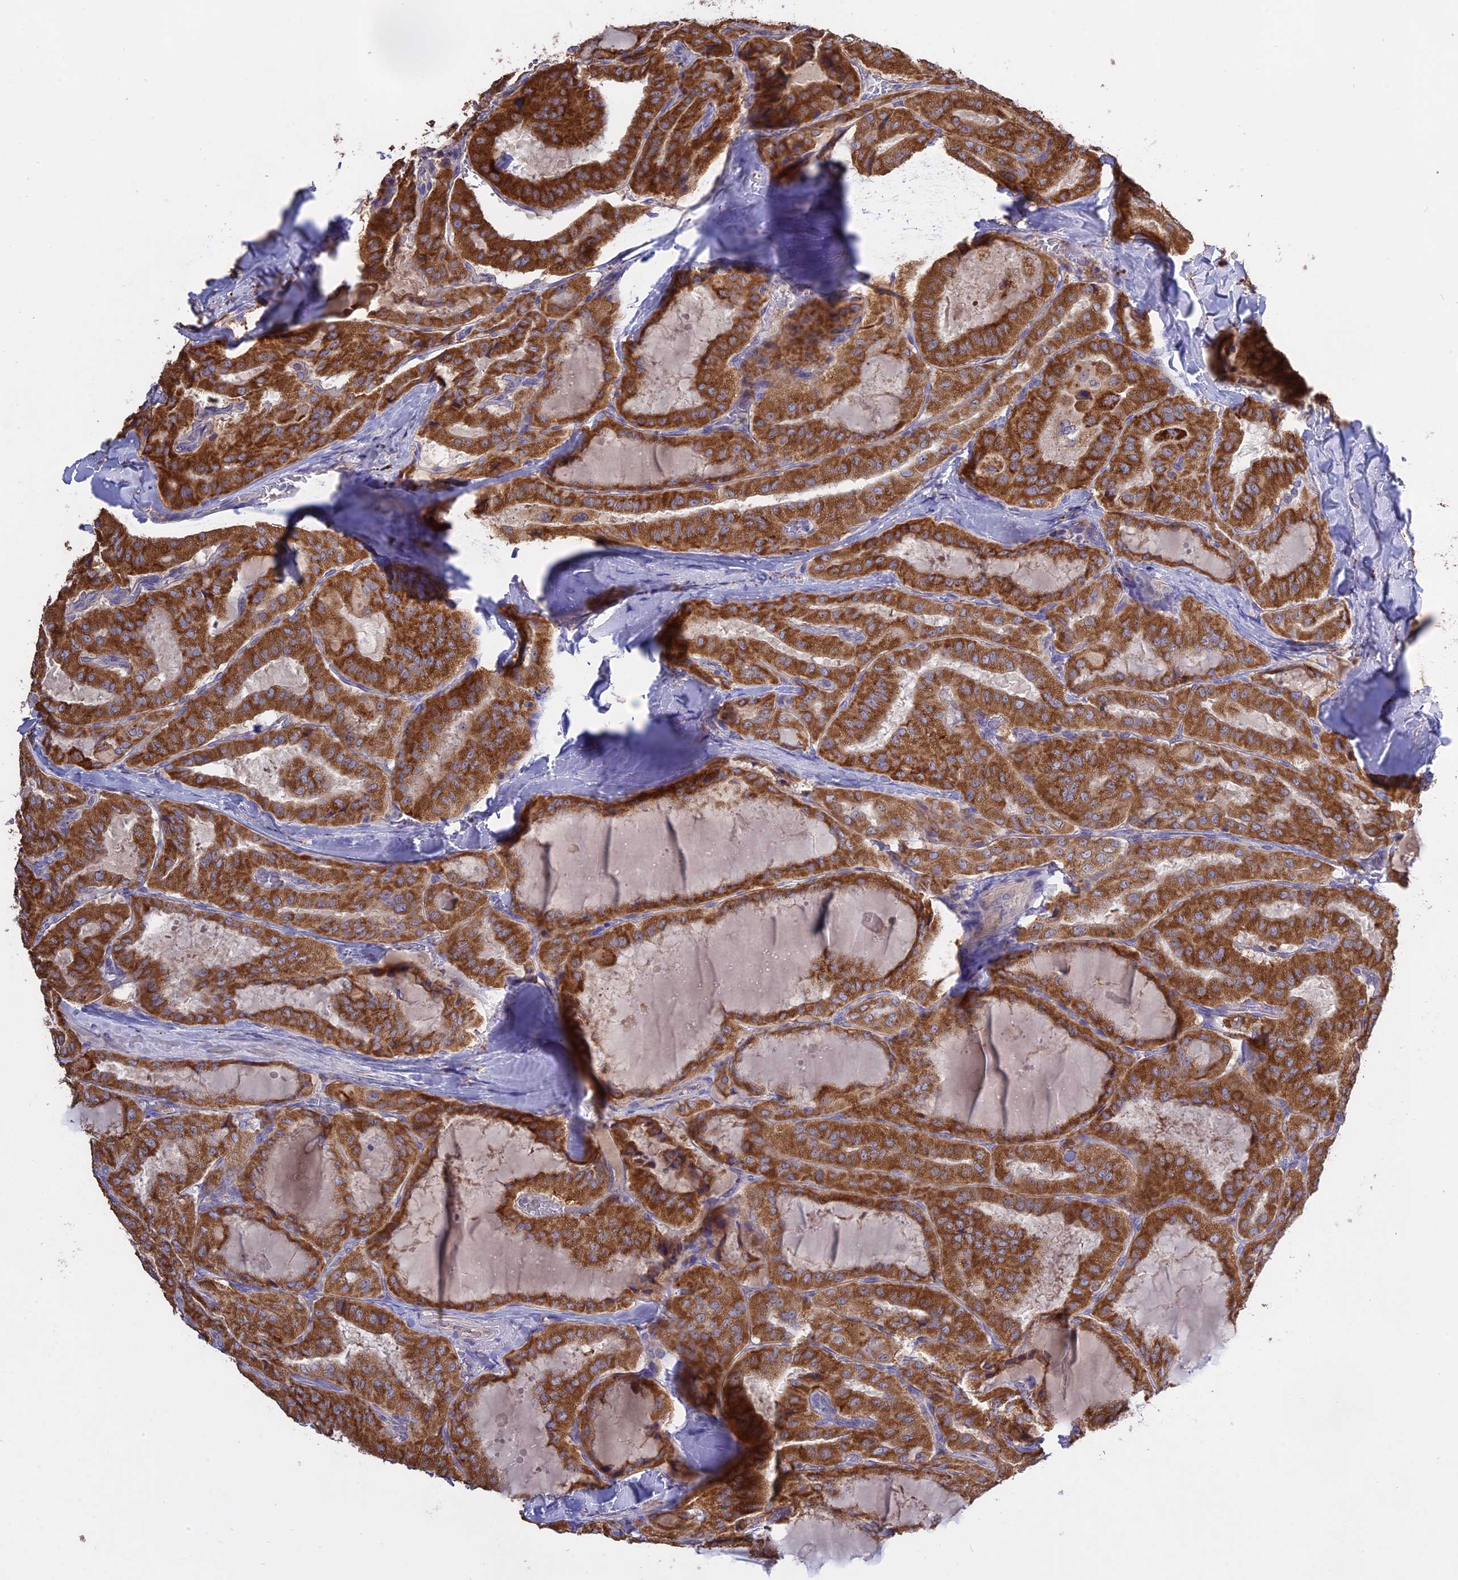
{"staining": {"intensity": "strong", "quantity": ">75%", "location": "cytoplasmic/membranous"}, "tissue": "thyroid cancer", "cell_type": "Tumor cells", "image_type": "cancer", "snomed": [{"axis": "morphology", "description": "Normal tissue, NOS"}, {"axis": "morphology", "description": "Papillary adenocarcinoma, NOS"}, {"axis": "topography", "description": "Thyroid gland"}], "caption": "A brown stain shows strong cytoplasmic/membranous expression of a protein in papillary adenocarcinoma (thyroid) tumor cells.", "gene": "NUDT8", "patient": {"sex": "female", "age": 59}}